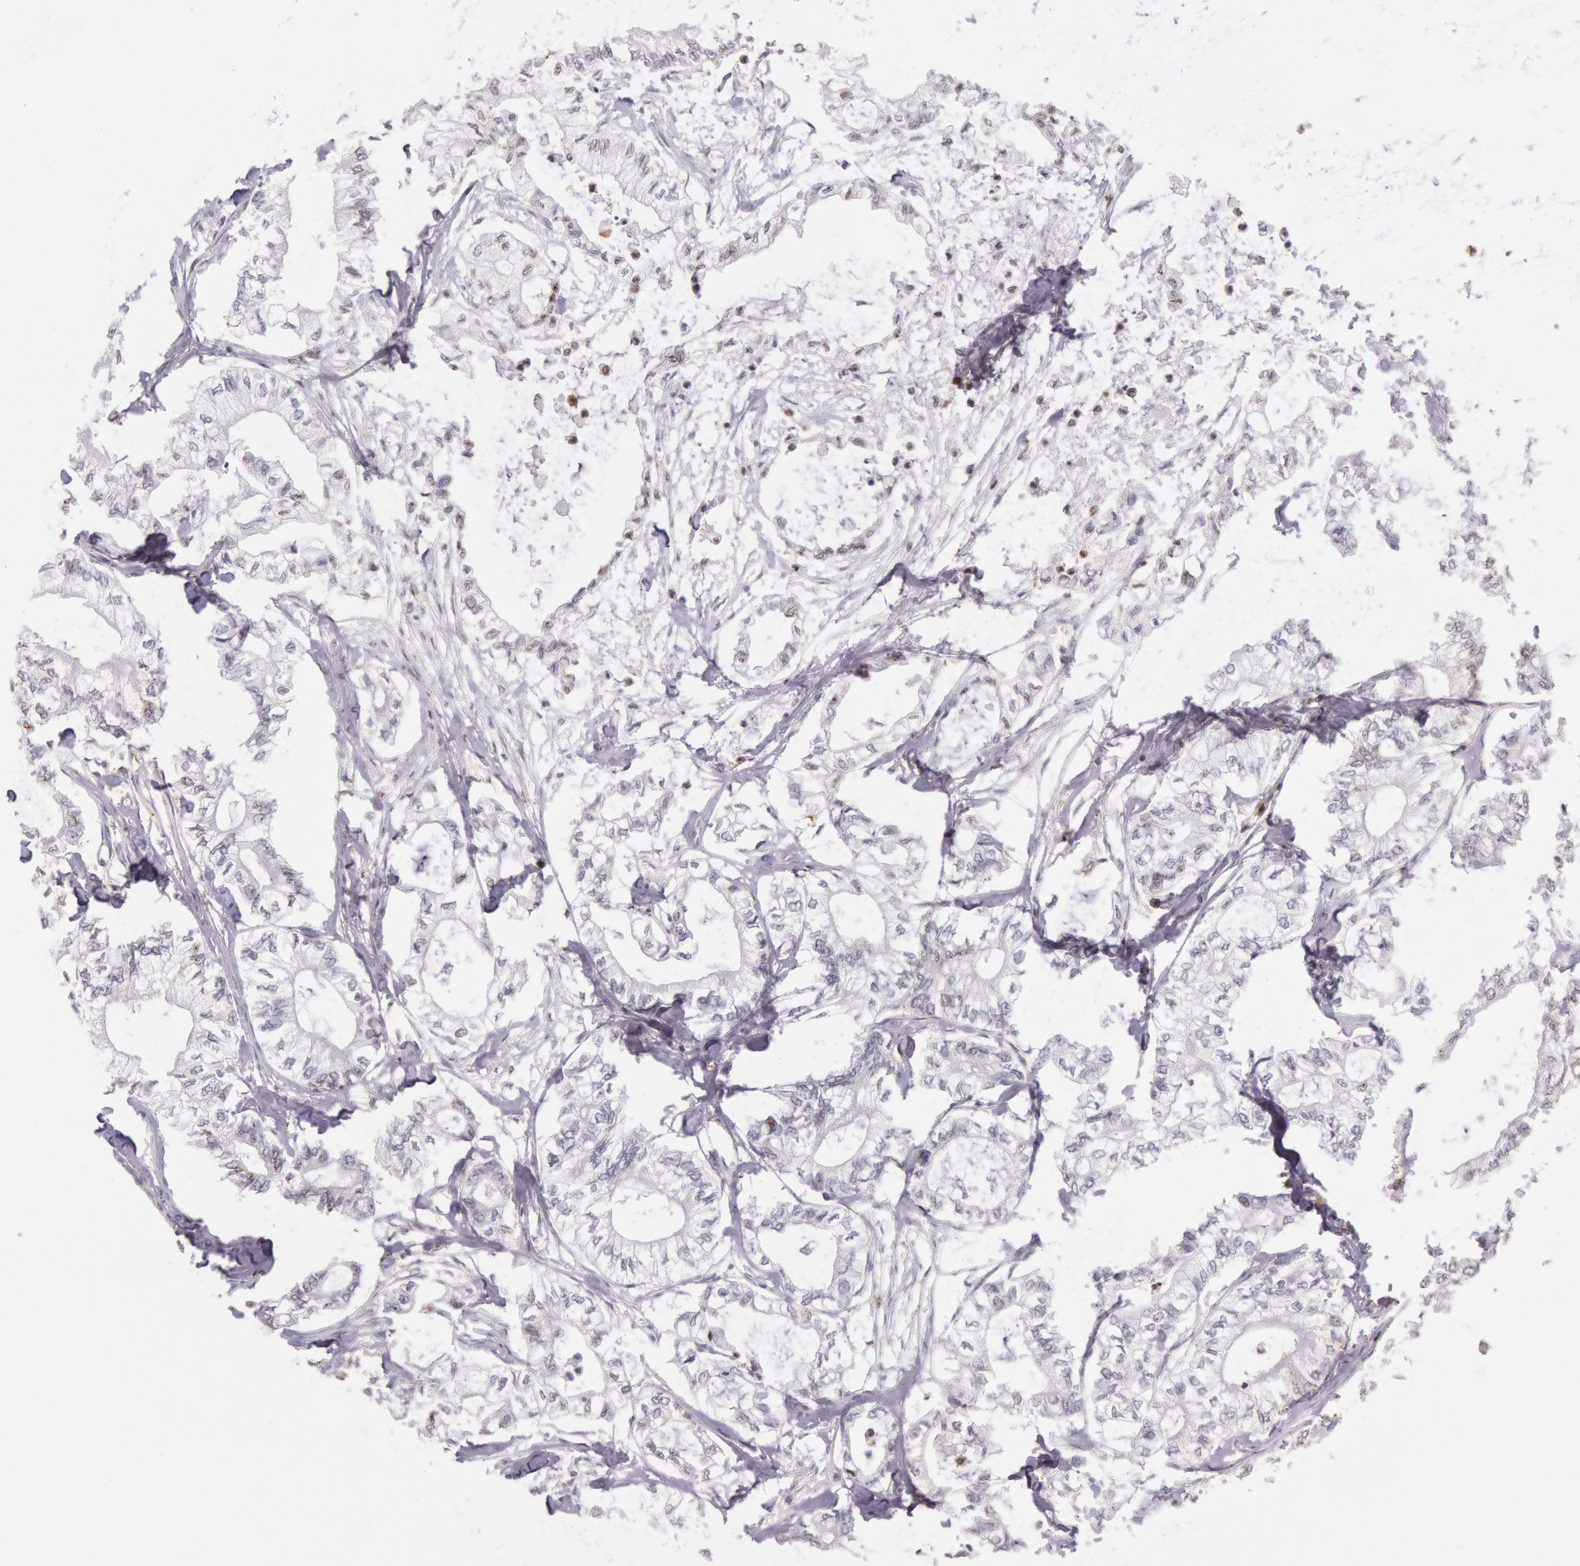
{"staining": {"intensity": "negative", "quantity": "none", "location": "none"}, "tissue": "pancreatic cancer", "cell_type": "Tumor cells", "image_type": "cancer", "snomed": [{"axis": "morphology", "description": "Adenocarcinoma, NOS"}, {"axis": "topography", "description": "Pancreas"}], "caption": "Tumor cells are negative for brown protein staining in adenocarcinoma (pancreatic).", "gene": "HIF1A", "patient": {"sex": "male", "age": 79}}